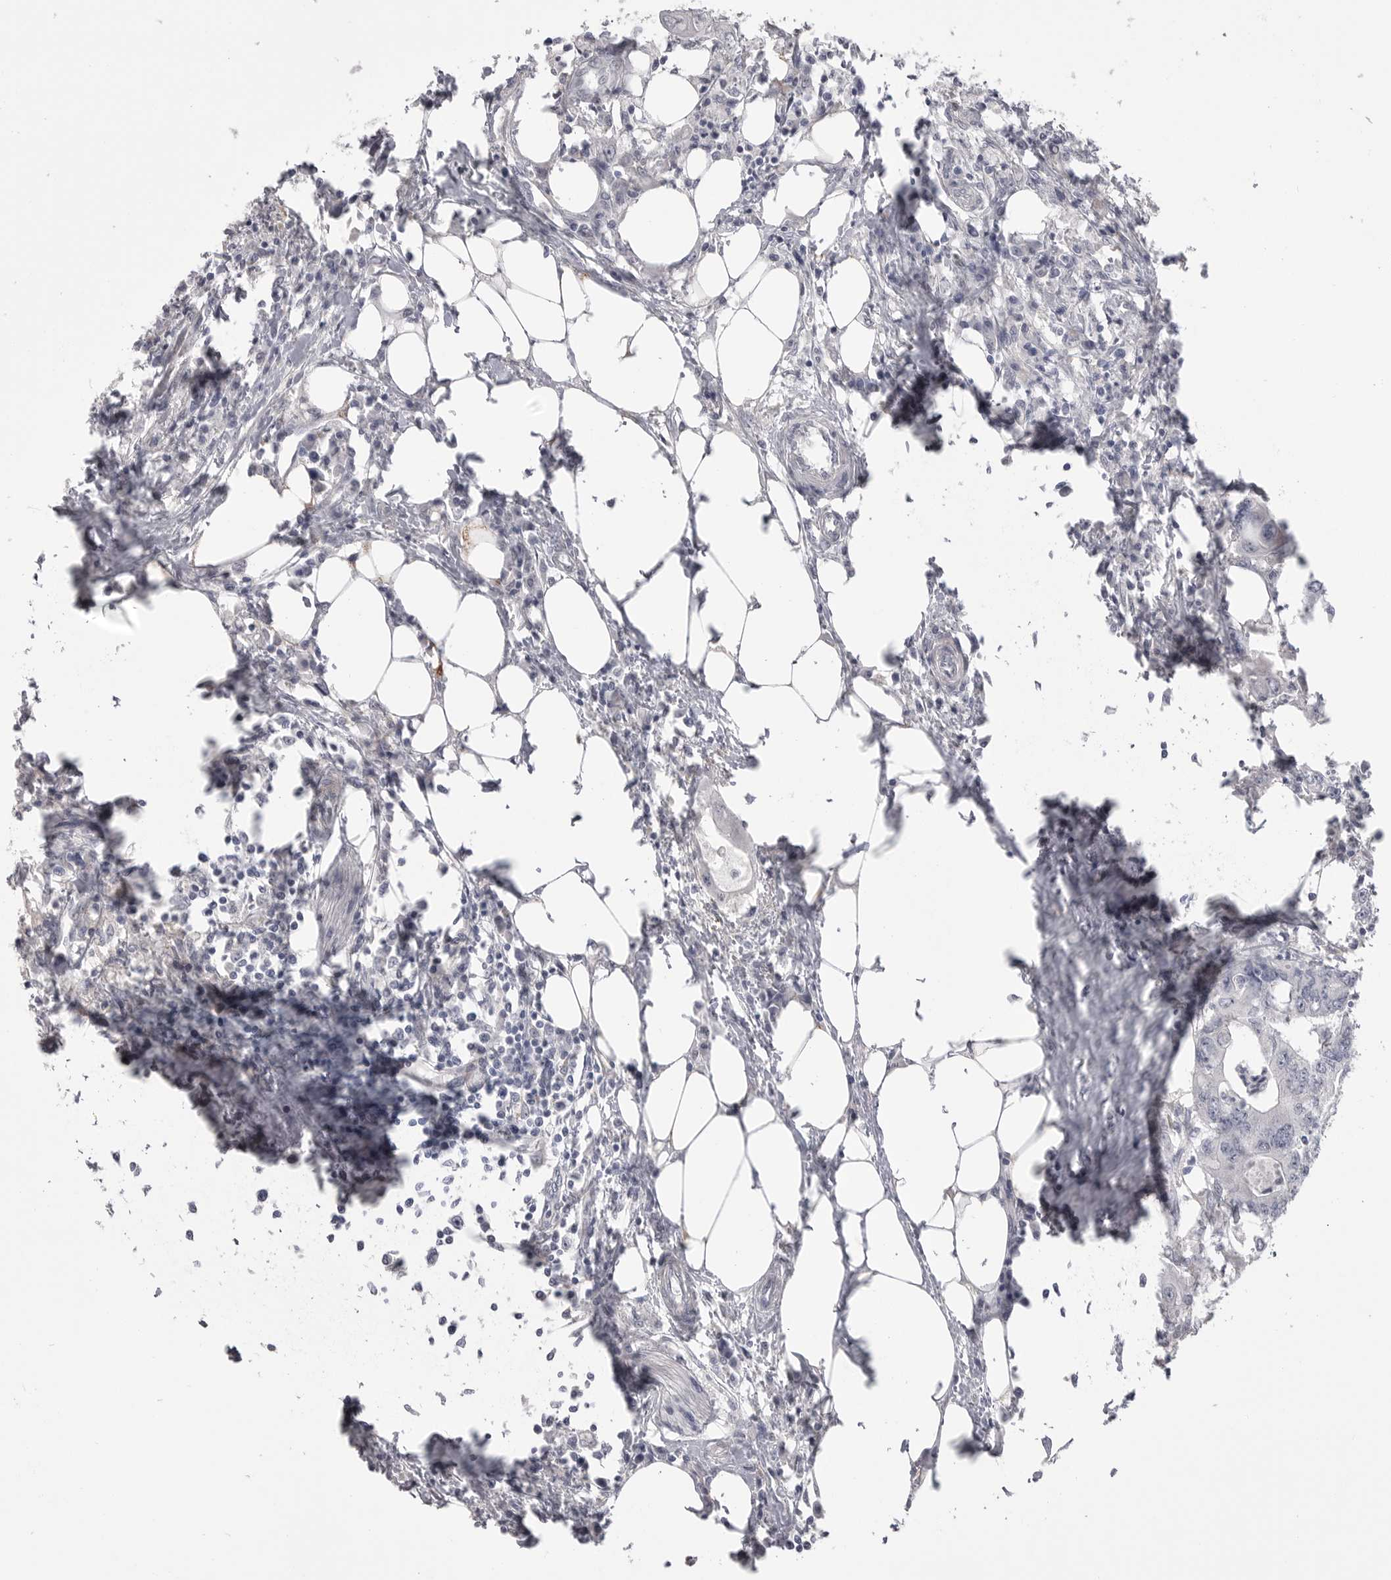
{"staining": {"intensity": "negative", "quantity": "none", "location": "none"}, "tissue": "colorectal cancer", "cell_type": "Tumor cells", "image_type": "cancer", "snomed": [{"axis": "morphology", "description": "Adenocarcinoma, NOS"}, {"axis": "topography", "description": "Colon"}], "caption": "An immunohistochemistry (IHC) histopathology image of adenocarcinoma (colorectal) is shown. There is no staining in tumor cells of adenocarcinoma (colorectal).", "gene": "SERPING1", "patient": {"sex": "male", "age": 71}}